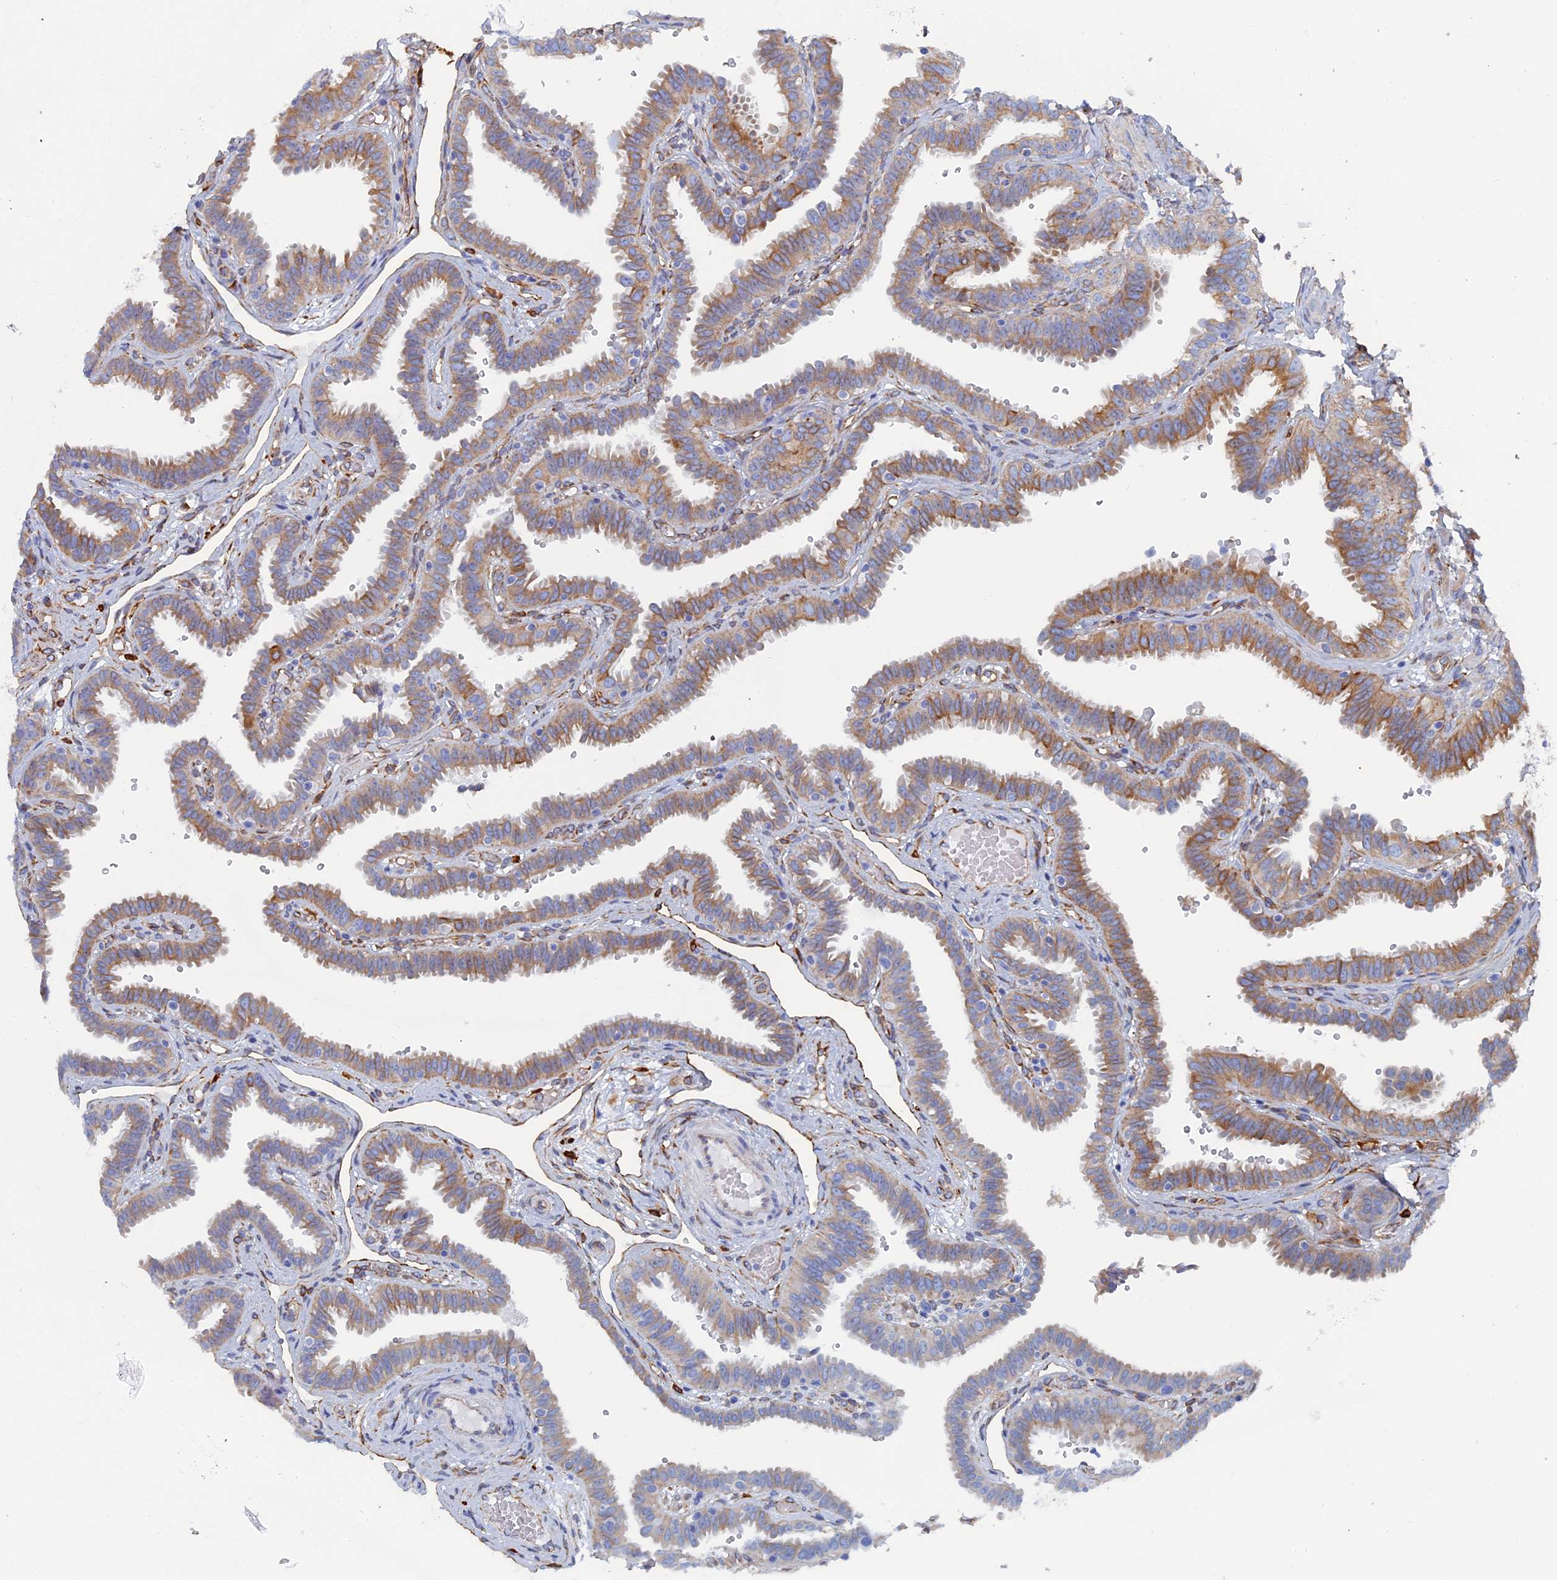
{"staining": {"intensity": "moderate", "quantity": "25%-75%", "location": "cytoplasmic/membranous"}, "tissue": "fallopian tube", "cell_type": "Glandular cells", "image_type": "normal", "snomed": [{"axis": "morphology", "description": "Normal tissue, NOS"}, {"axis": "topography", "description": "Fallopian tube"}], "caption": "A high-resolution histopathology image shows immunohistochemistry staining of normal fallopian tube, which exhibits moderate cytoplasmic/membranous positivity in about 25%-75% of glandular cells.", "gene": "COG7", "patient": {"sex": "female", "age": 37}}